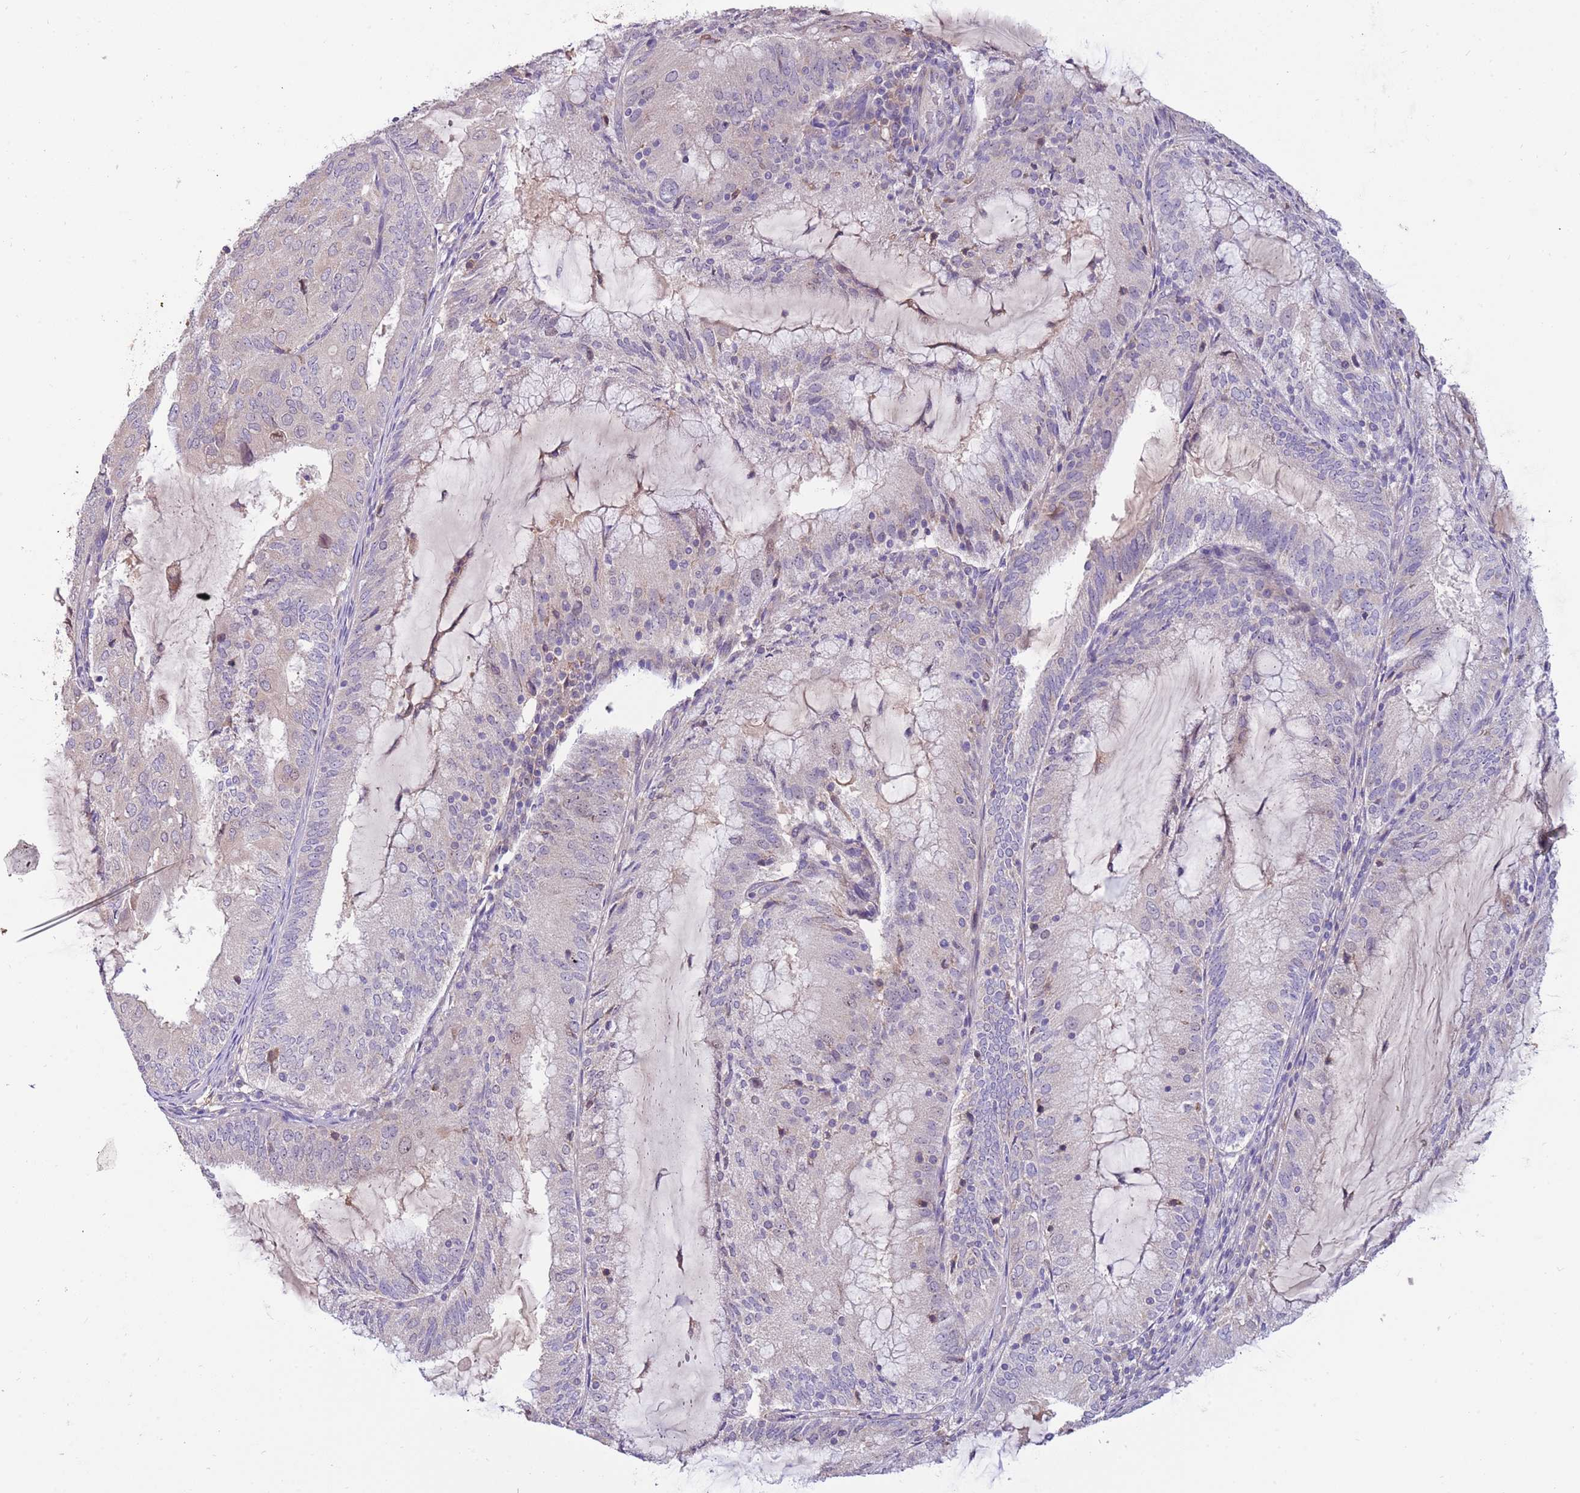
{"staining": {"intensity": "negative", "quantity": "none", "location": "none"}, "tissue": "endometrial cancer", "cell_type": "Tumor cells", "image_type": "cancer", "snomed": [{"axis": "morphology", "description": "Adenocarcinoma, NOS"}, {"axis": "topography", "description": "Endometrium"}], "caption": "Immunohistochemical staining of endometrial cancer (adenocarcinoma) demonstrates no significant positivity in tumor cells.", "gene": "CABYR", "patient": {"sex": "female", "age": 81}}